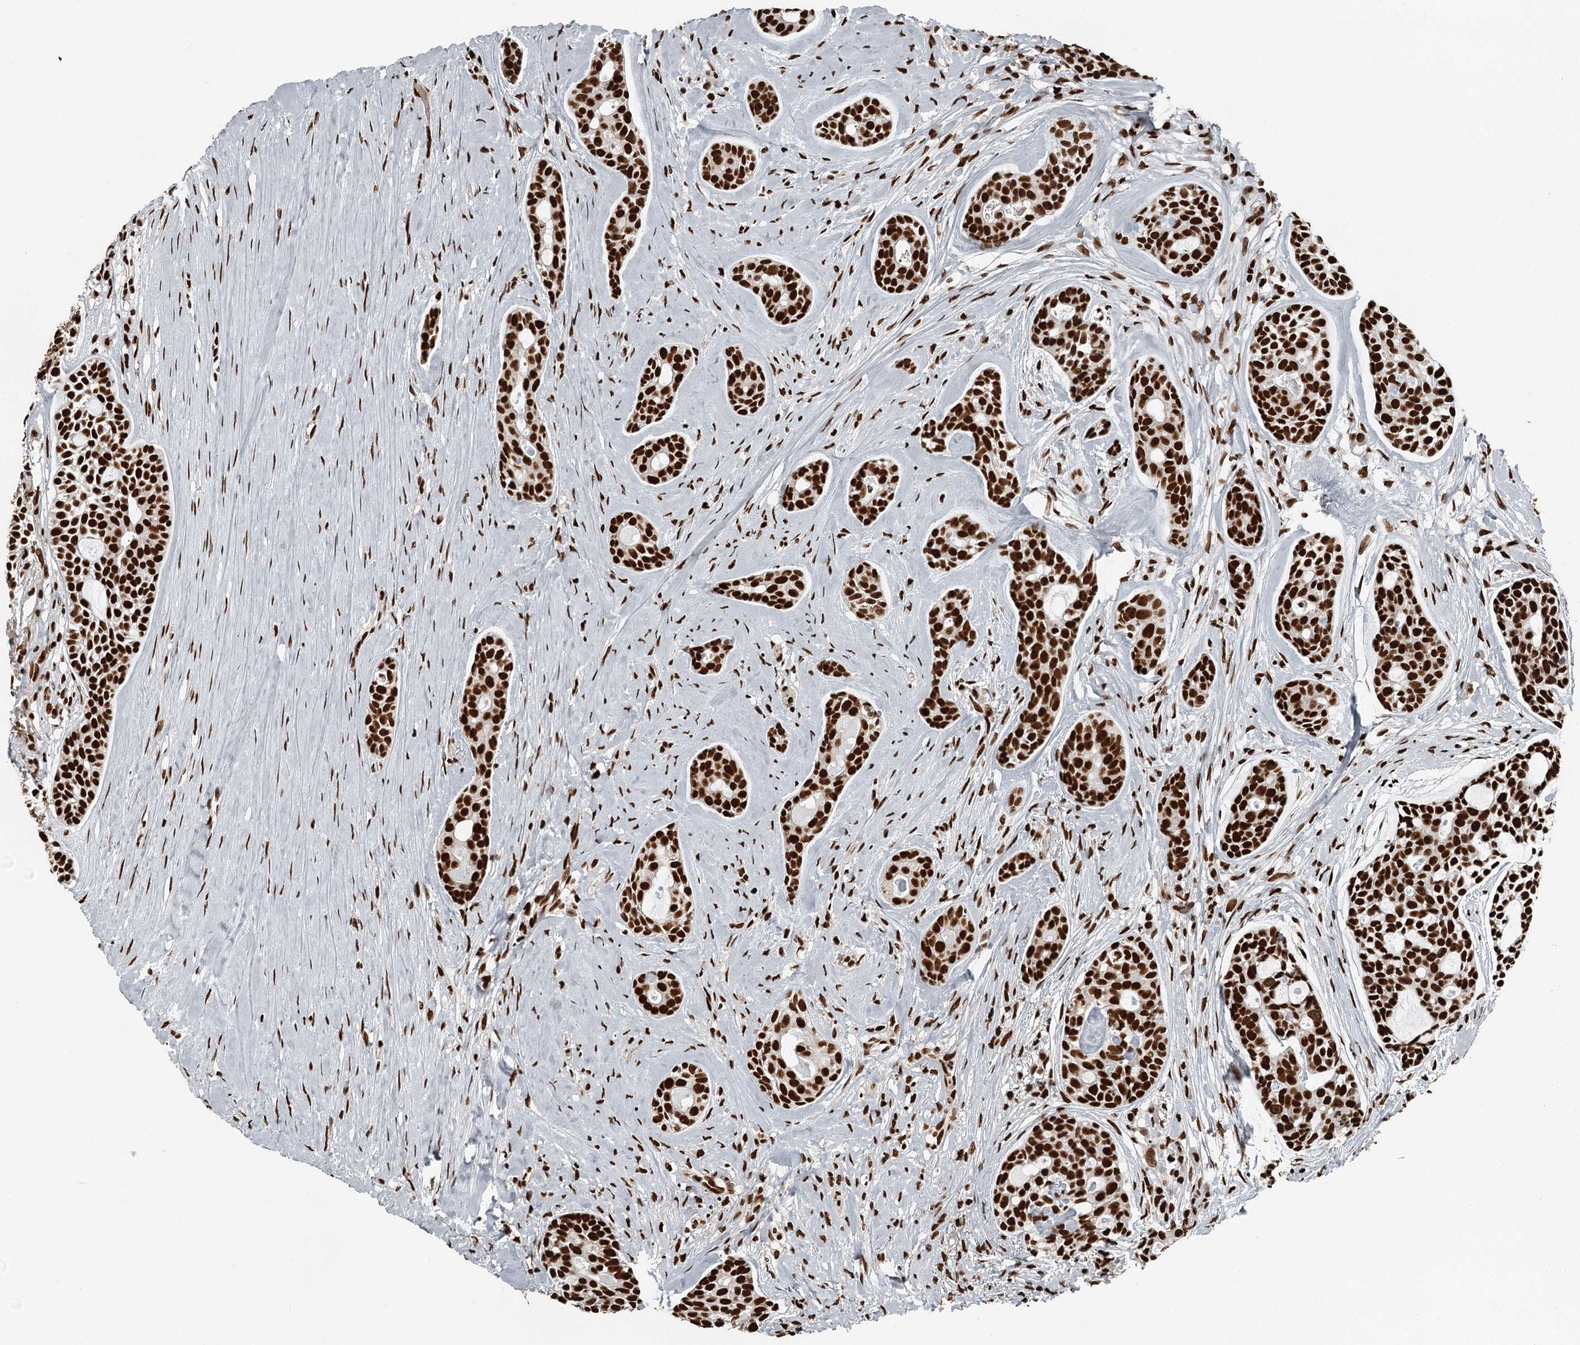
{"staining": {"intensity": "strong", "quantity": ">75%", "location": "nuclear"}, "tissue": "head and neck cancer", "cell_type": "Tumor cells", "image_type": "cancer", "snomed": [{"axis": "morphology", "description": "Adenocarcinoma, NOS"}, {"axis": "topography", "description": "Subcutis"}, {"axis": "topography", "description": "Head-Neck"}], "caption": "Immunohistochemistry (IHC) of human adenocarcinoma (head and neck) shows high levels of strong nuclear positivity in approximately >75% of tumor cells.", "gene": "RBBP7", "patient": {"sex": "female", "age": 73}}